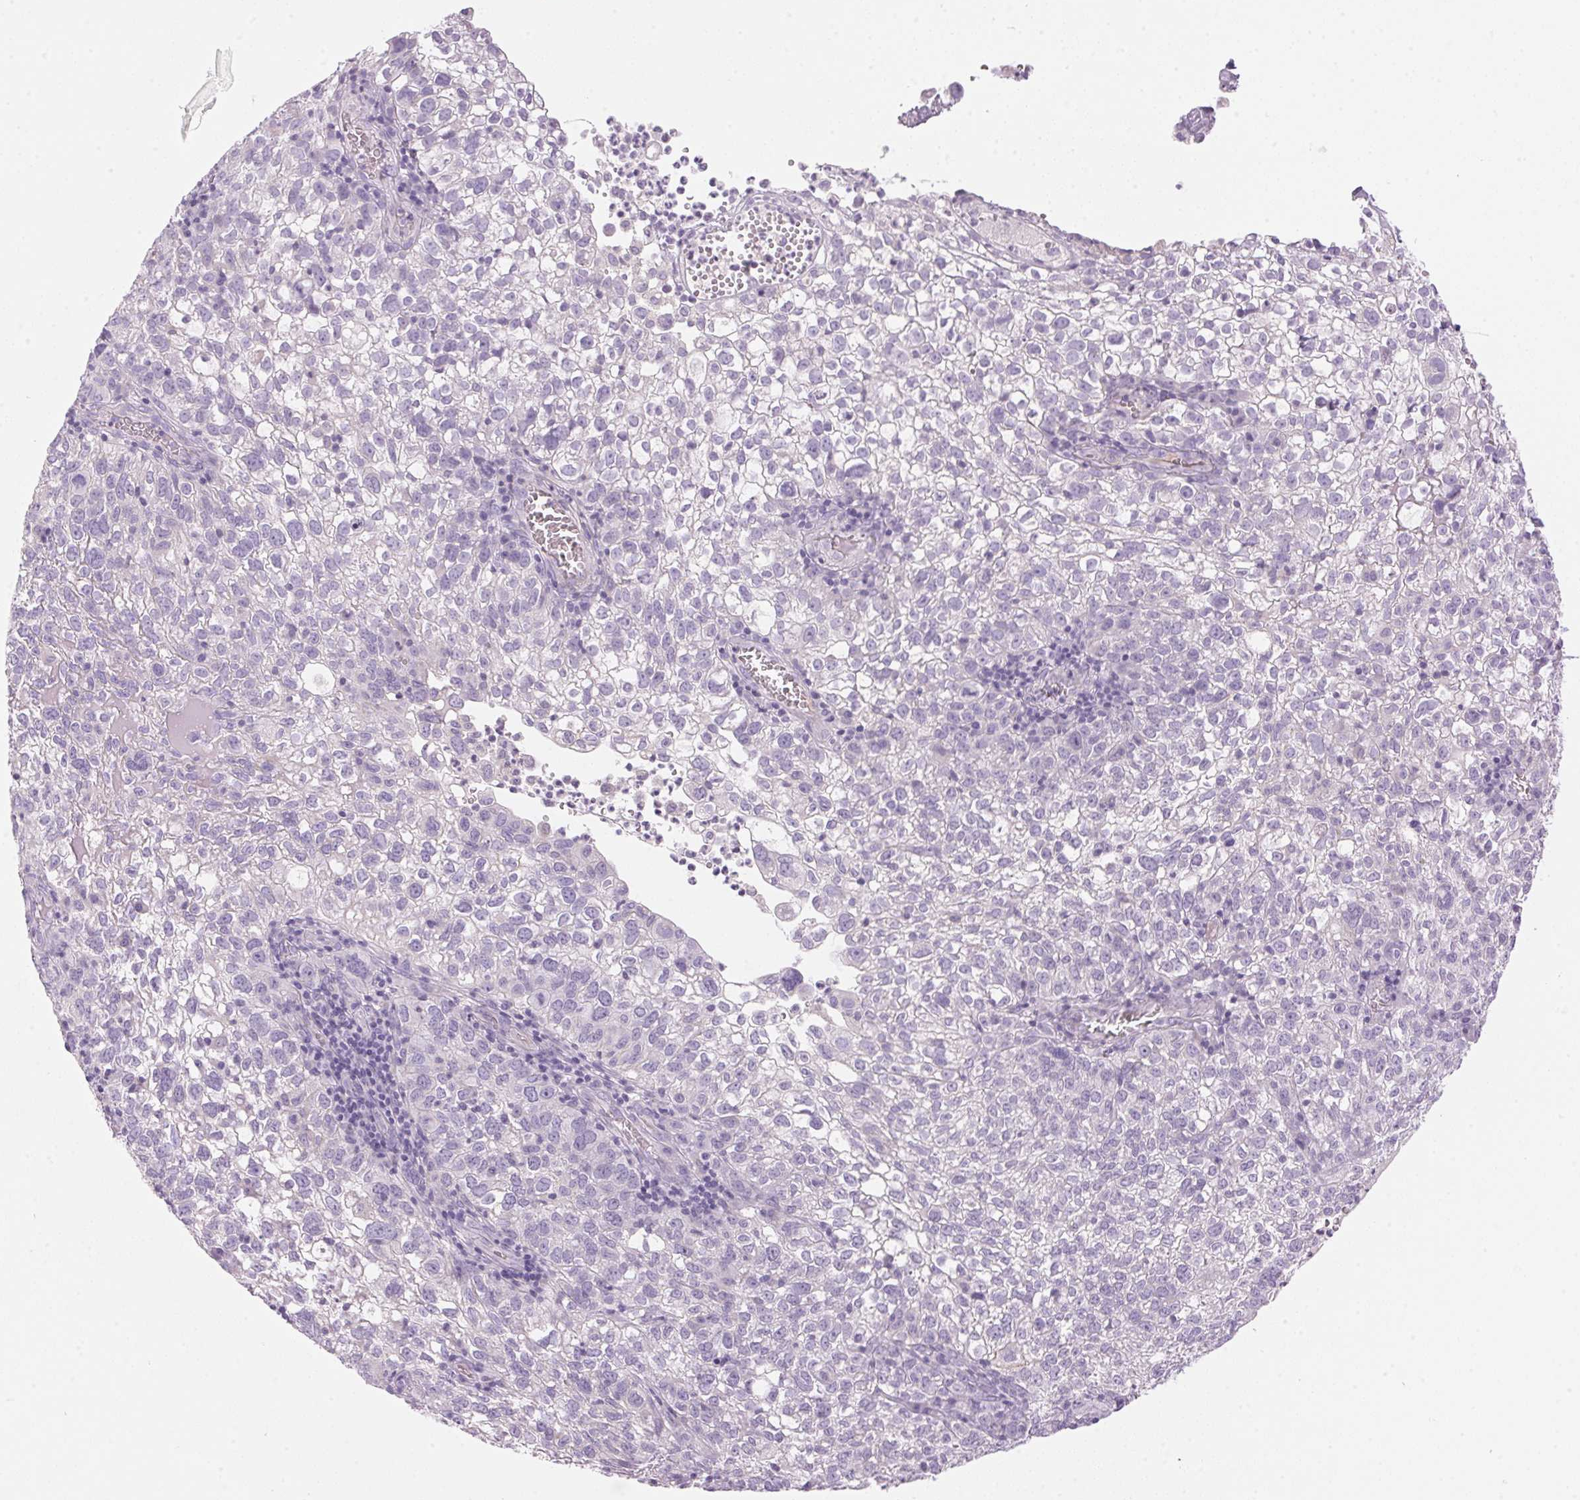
{"staining": {"intensity": "negative", "quantity": "none", "location": "none"}, "tissue": "cervical cancer", "cell_type": "Tumor cells", "image_type": "cancer", "snomed": [{"axis": "morphology", "description": "Squamous cell carcinoma, NOS"}, {"axis": "topography", "description": "Cervix"}], "caption": "Cervical cancer (squamous cell carcinoma) was stained to show a protein in brown. There is no significant staining in tumor cells.", "gene": "HSD17B2", "patient": {"sex": "female", "age": 55}}